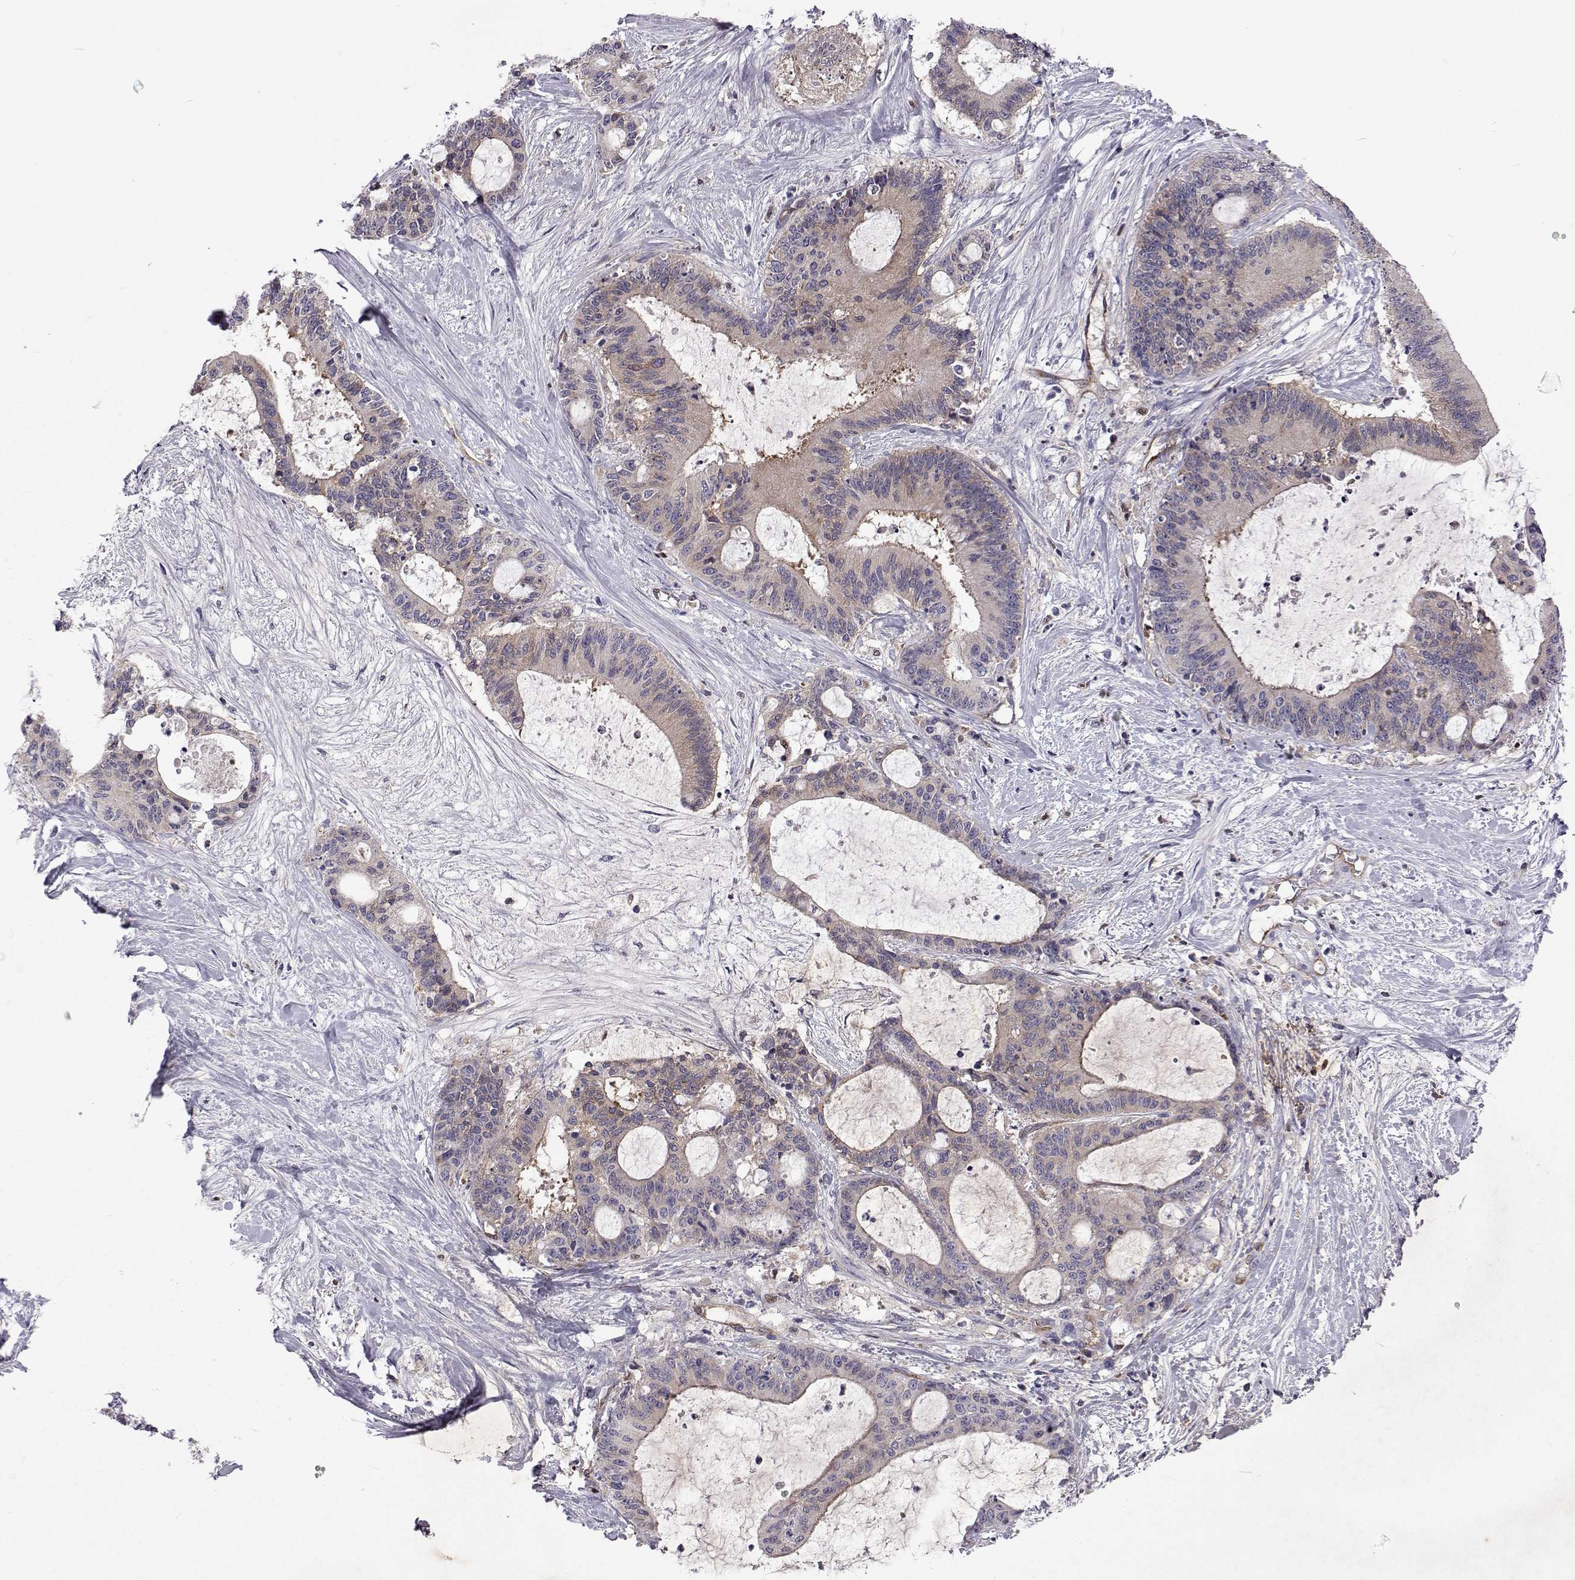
{"staining": {"intensity": "negative", "quantity": "none", "location": "none"}, "tissue": "liver cancer", "cell_type": "Tumor cells", "image_type": "cancer", "snomed": [{"axis": "morphology", "description": "Cholangiocarcinoma"}, {"axis": "topography", "description": "Liver"}], "caption": "Histopathology image shows no protein positivity in tumor cells of liver cancer (cholangiocarcinoma) tissue. The staining is performed using DAB (3,3'-diaminobenzidine) brown chromogen with nuclei counter-stained in using hematoxylin.", "gene": "TCF15", "patient": {"sex": "female", "age": 73}}